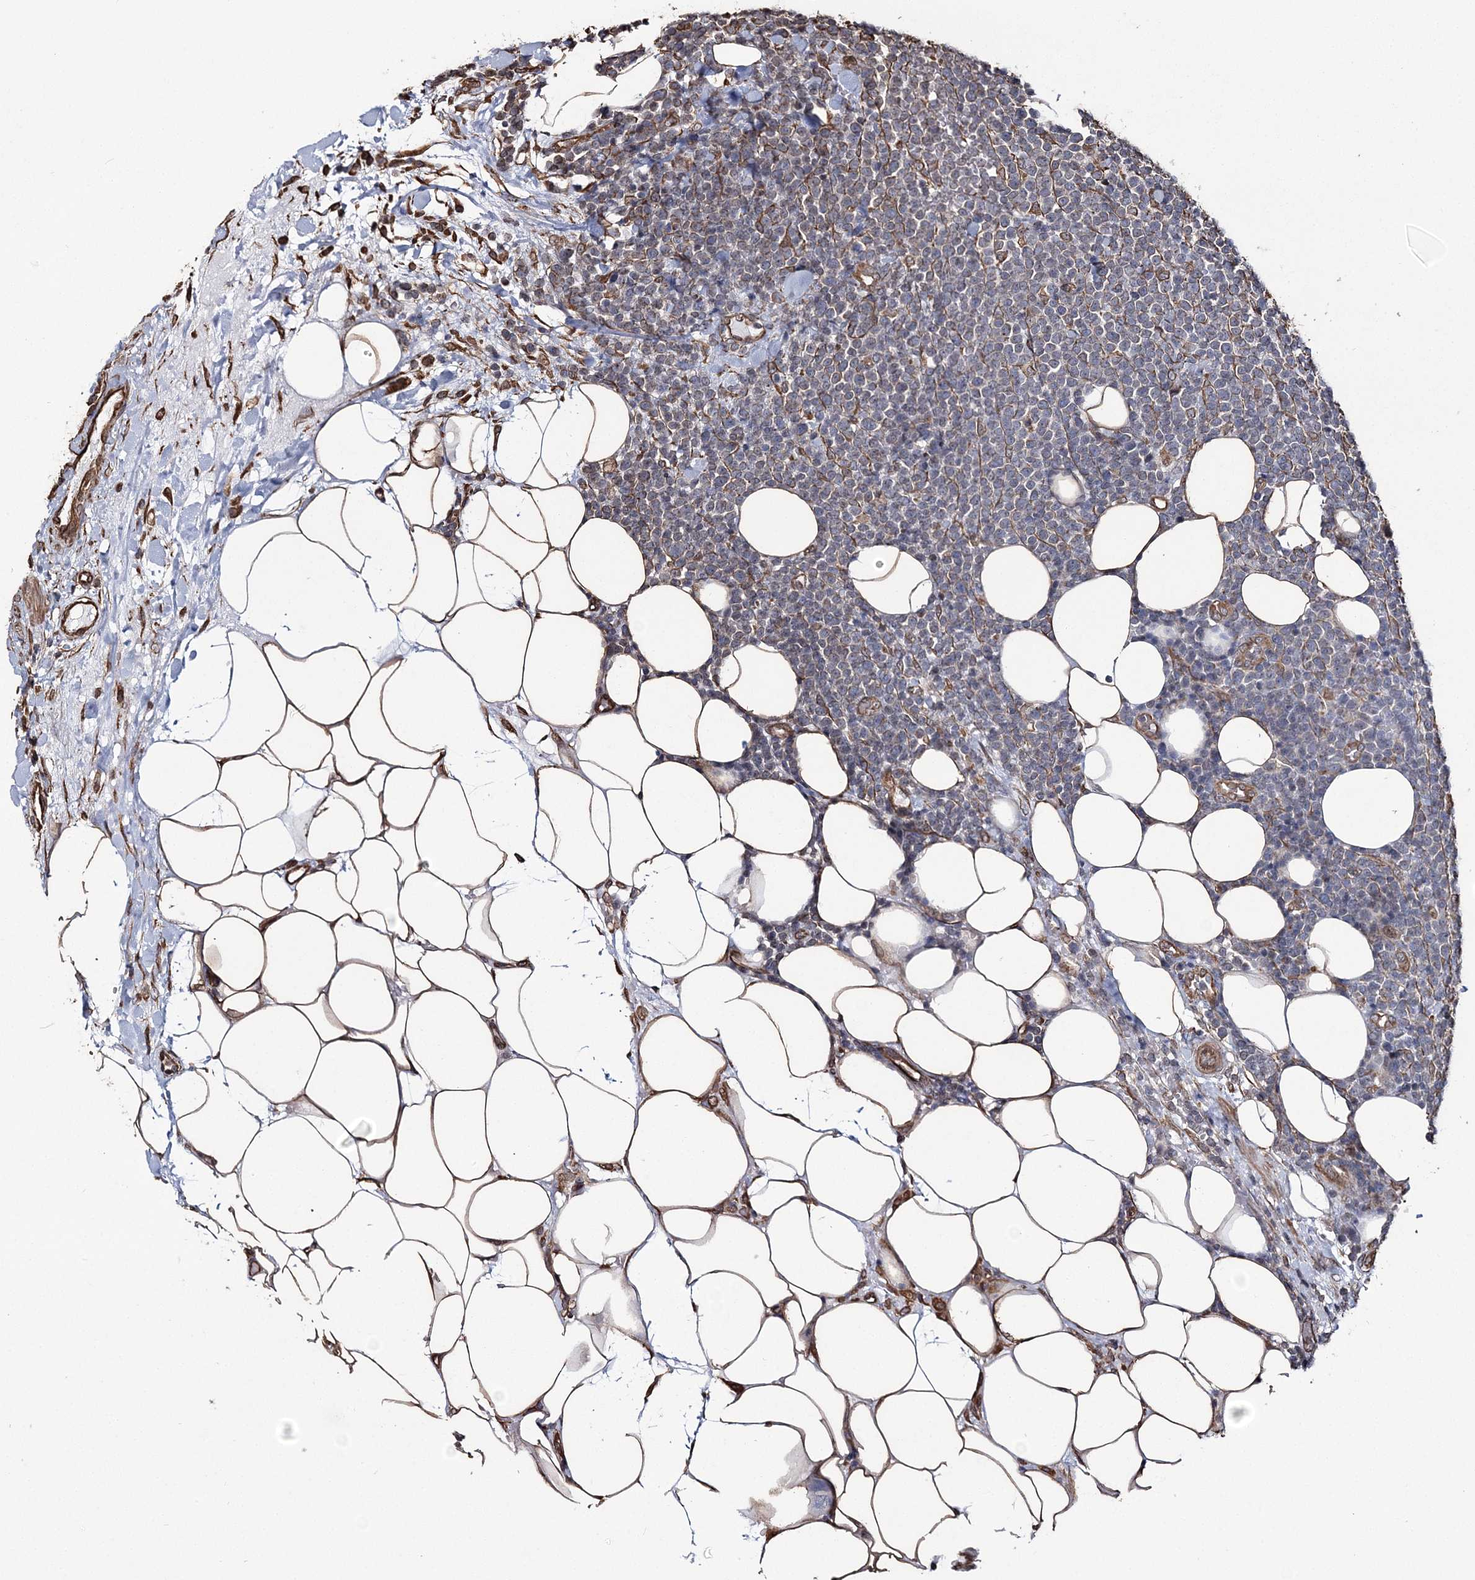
{"staining": {"intensity": "negative", "quantity": "none", "location": "none"}, "tissue": "lymphoma", "cell_type": "Tumor cells", "image_type": "cancer", "snomed": [{"axis": "morphology", "description": "Malignant lymphoma, non-Hodgkin's type, High grade"}, {"axis": "topography", "description": "Lymph node"}], "caption": "High power microscopy micrograph of an IHC image of lymphoma, revealing no significant positivity in tumor cells.", "gene": "ATP11B", "patient": {"sex": "male", "age": 61}}